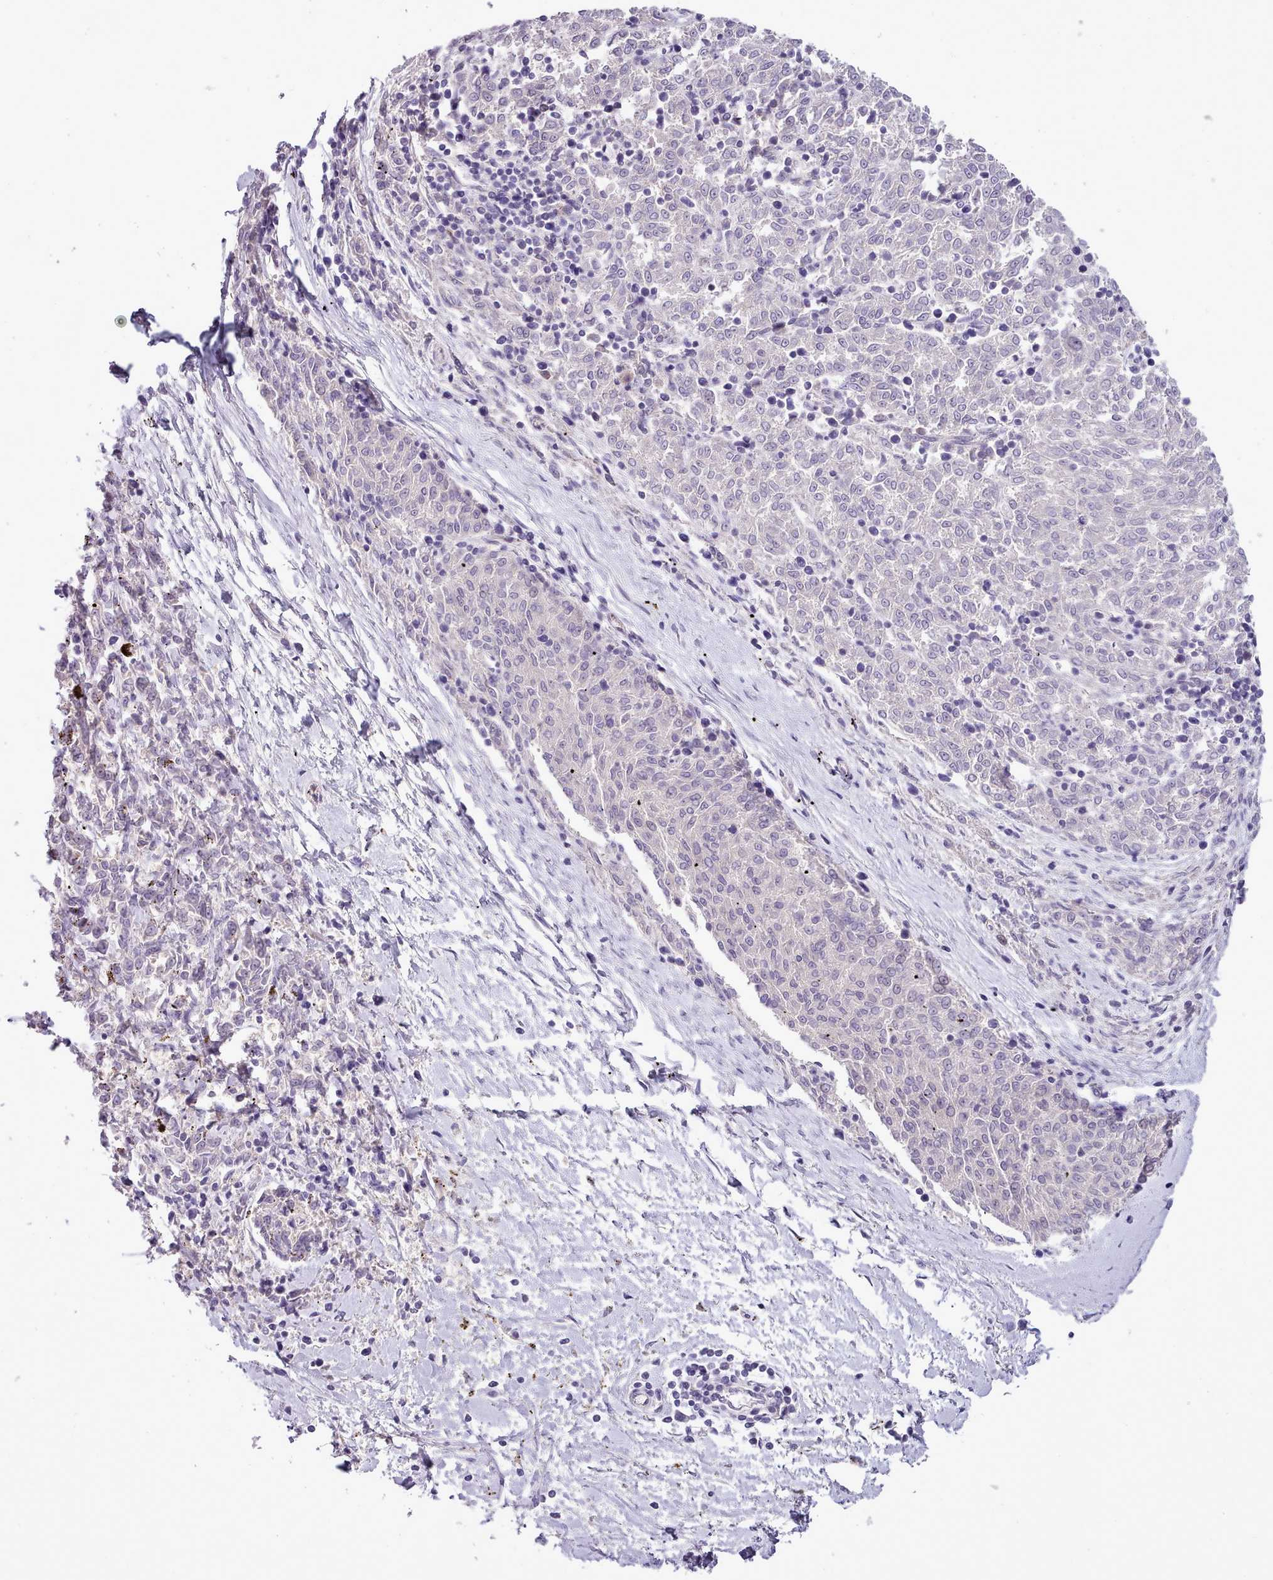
{"staining": {"intensity": "negative", "quantity": "none", "location": "none"}, "tissue": "melanoma", "cell_type": "Tumor cells", "image_type": "cancer", "snomed": [{"axis": "morphology", "description": "Malignant melanoma, NOS"}, {"axis": "topography", "description": "Skin"}], "caption": "The immunohistochemistry micrograph has no significant expression in tumor cells of malignant melanoma tissue.", "gene": "SETX", "patient": {"sex": "female", "age": 72}}